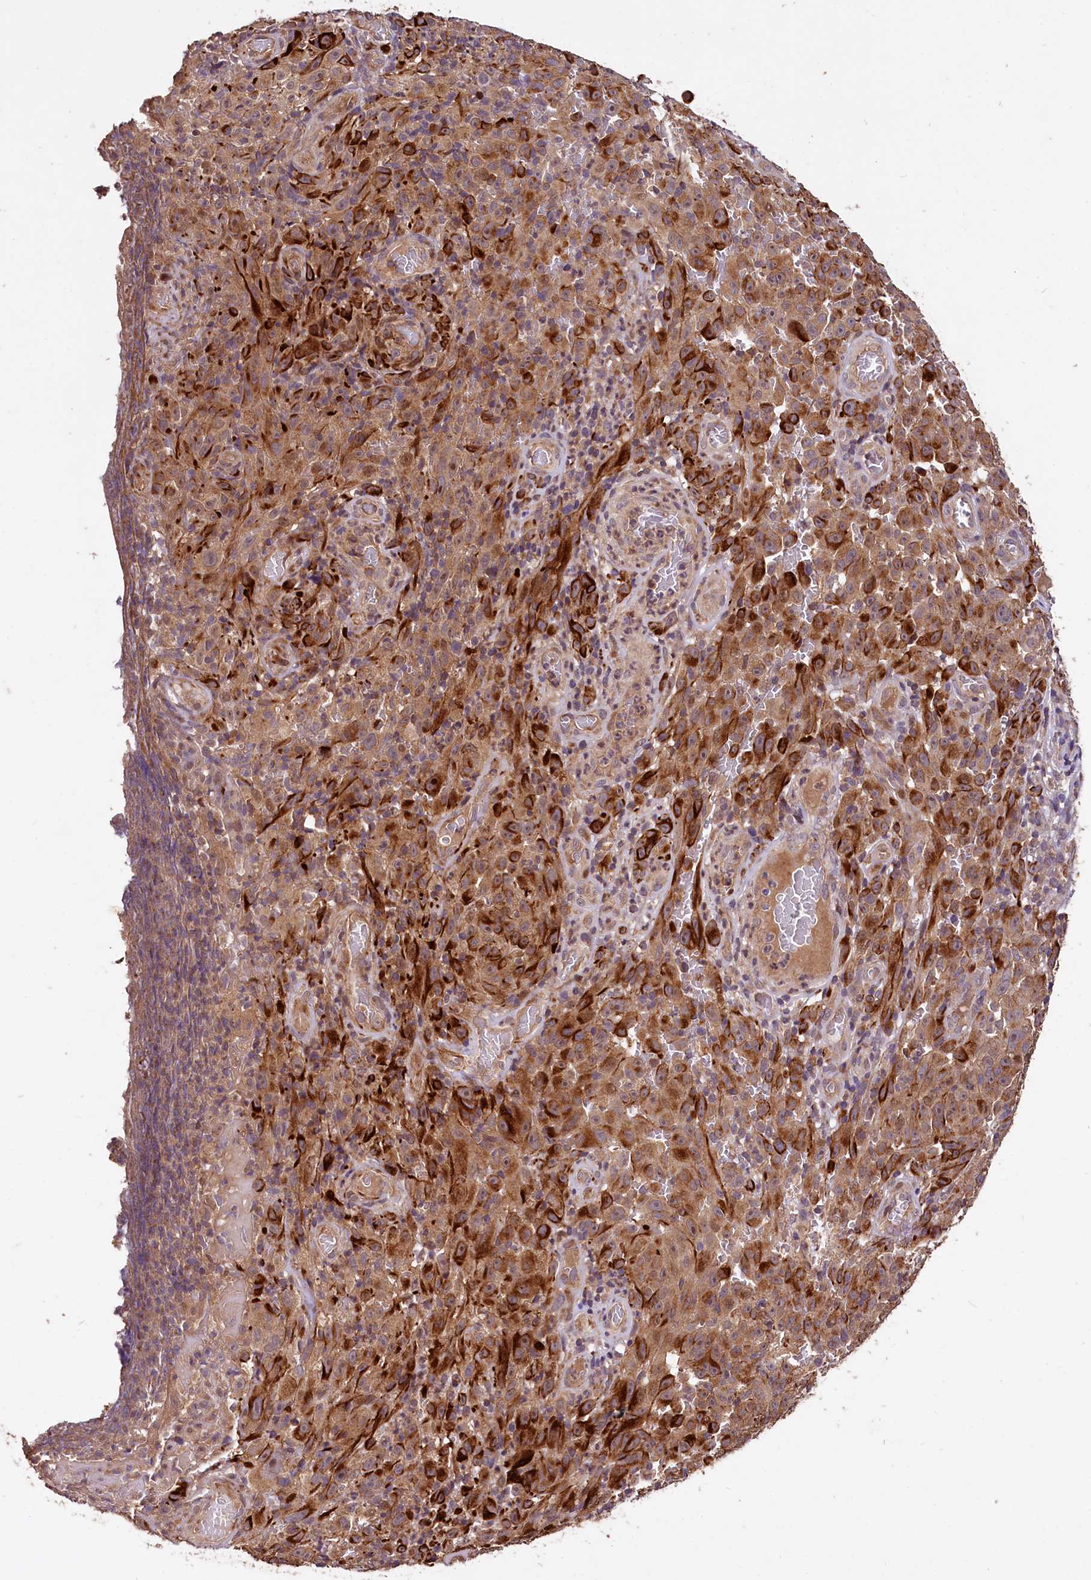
{"staining": {"intensity": "strong", "quantity": ">75%", "location": "cytoplasmic/membranous"}, "tissue": "melanoma", "cell_type": "Tumor cells", "image_type": "cancer", "snomed": [{"axis": "morphology", "description": "Malignant melanoma, NOS"}, {"axis": "topography", "description": "Skin"}], "caption": "The micrograph displays a brown stain indicating the presence of a protein in the cytoplasmic/membranous of tumor cells in malignant melanoma. (Brightfield microscopy of DAB IHC at high magnification).", "gene": "RASSF1", "patient": {"sex": "female", "age": 82}}